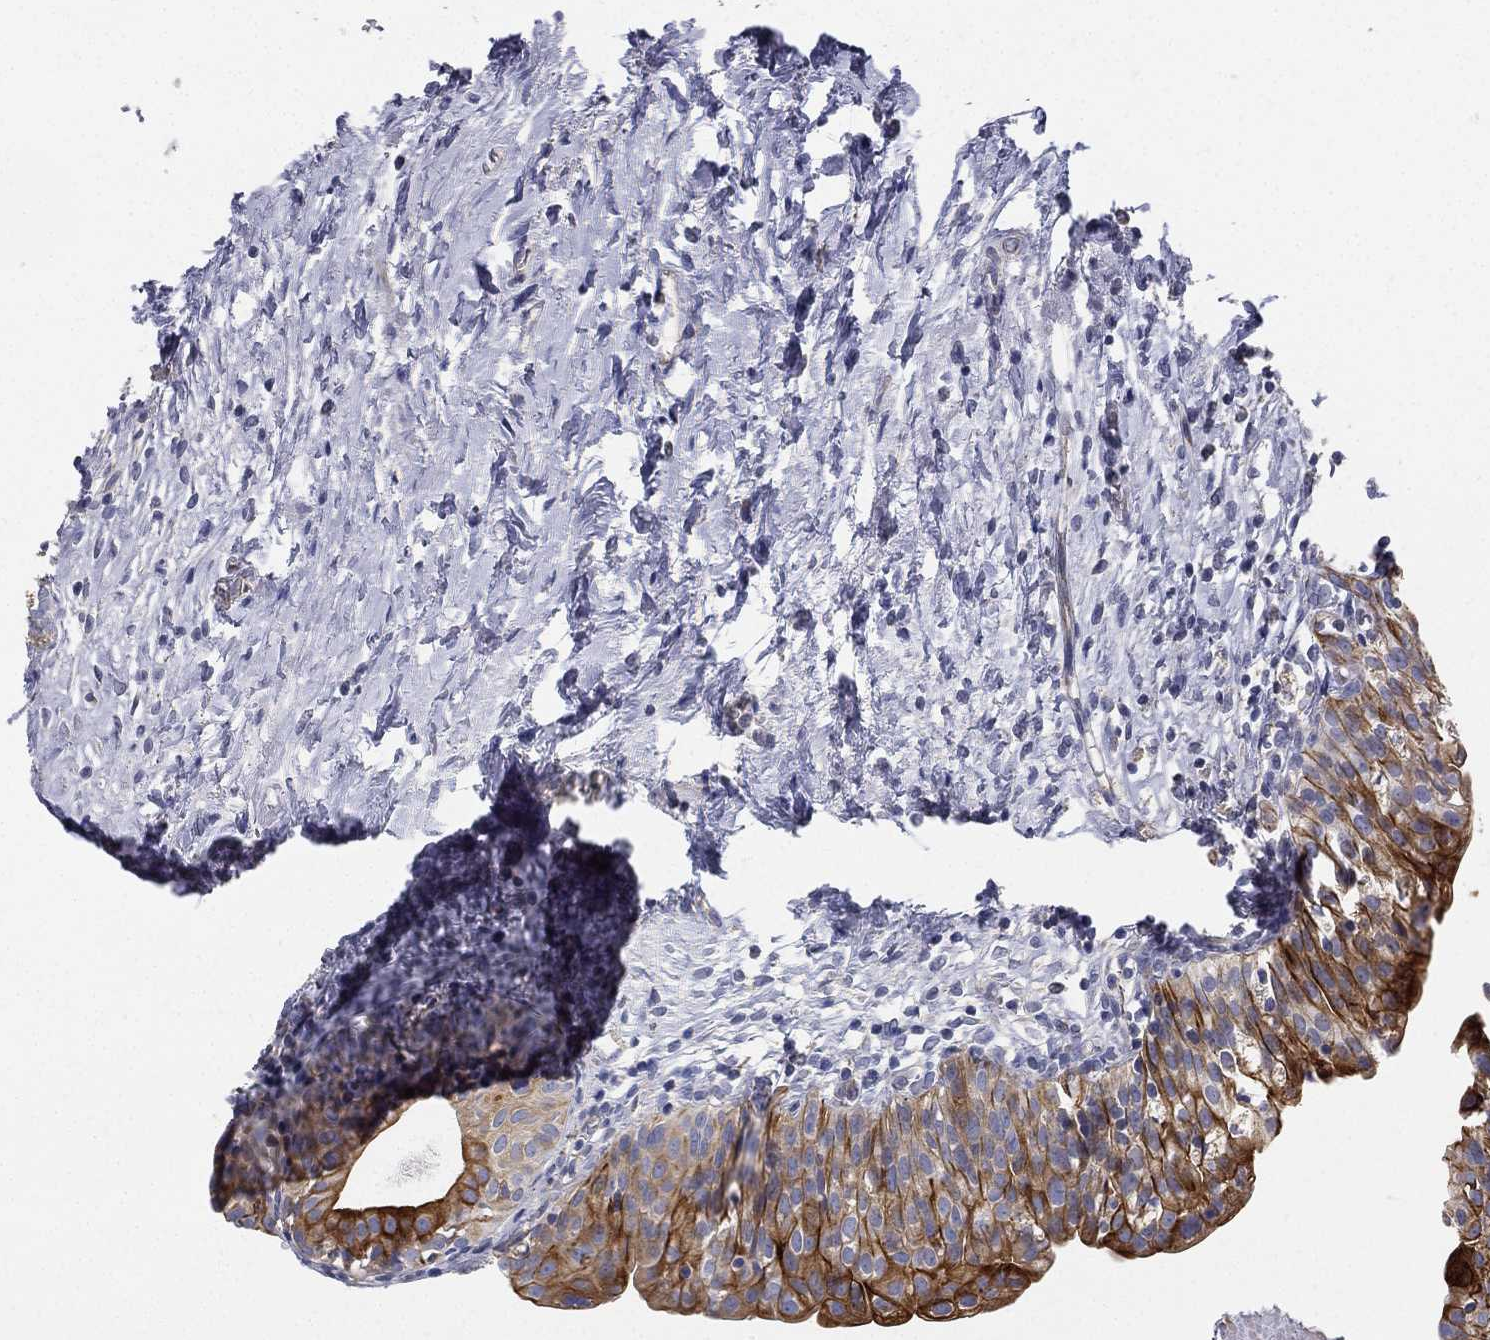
{"staining": {"intensity": "strong", "quantity": "<25%", "location": "cytoplasmic/membranous"}, "tissue": "urinary bladder", "cell_type": "Urothelial cells", "image_type": "normal", "snomed": [{"axis": "morphology", "description": "Normal tissue, NOS"}, {"axis": "topography", "description": "Urinary bladder"}], "caption": "The photomicrograph demonstrates immunohistochemical staining of benign urinary bladder. There is strong cytoplasmic/membranous expression is present in about <25% of urothelial cells.", "gene": "PWWP3A", "patient": {"sex": "male", "age": 76}}